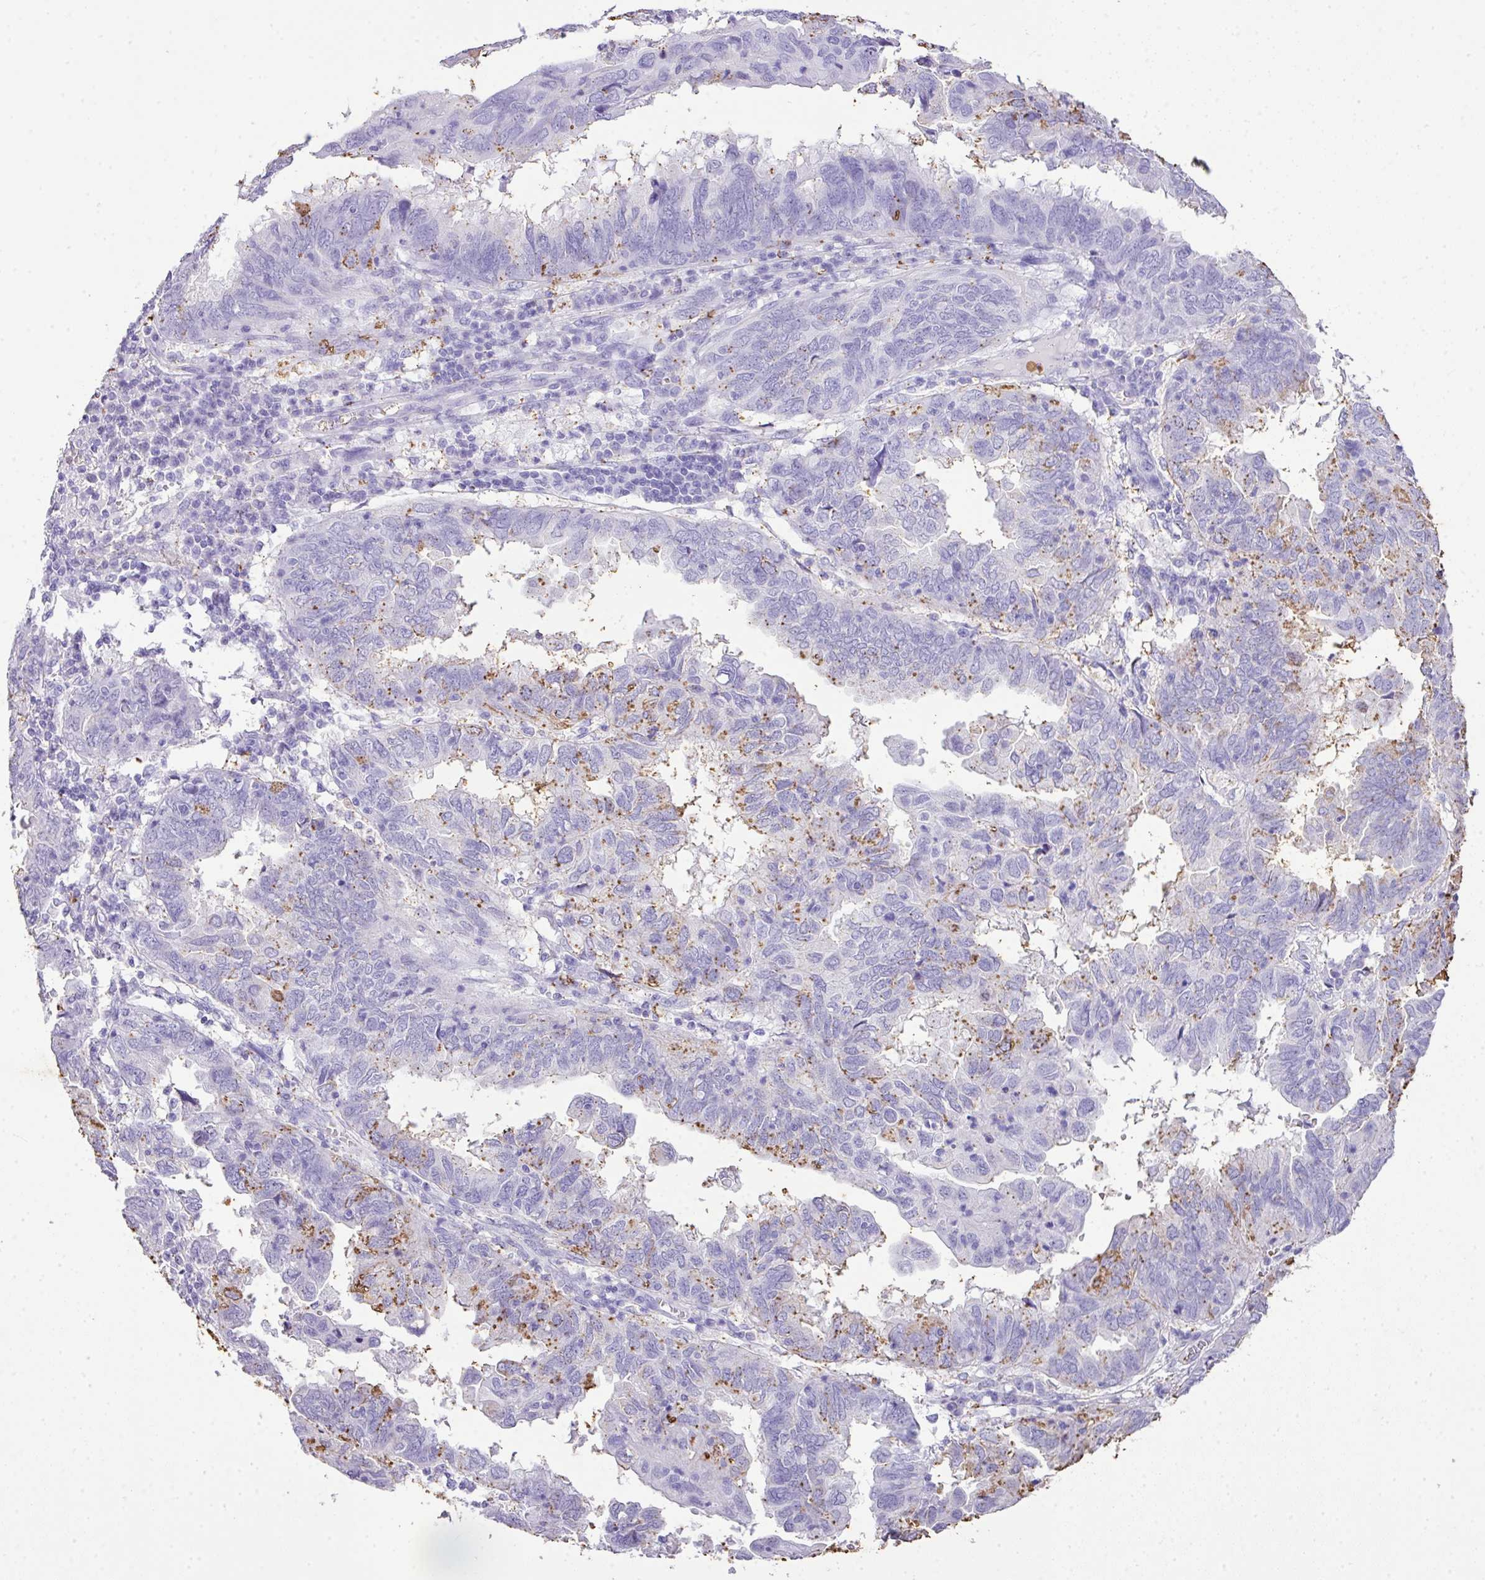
{"staining": {"intensity": "moderate", "quantity": "<25%", "location": "cytoplasmic/membranous"}, "tissue": "endometrial cancer", "cell_type": "Tumor cells", "image_type": "cancer", "snomed": [{"axis": "morphology", "description": "Adenocarcinoma, NOS"}, {"axis": "topography", "description": "Uterus"}], "caption": "Approximately <25% of tumor cells in endometrial cancer demonstrate moderate cytoplasmic/membranous protein positivity as visualized by brown immunohistochemical staining.", "gene": "KCNJ11", "patient": {"sex": "female", "age": 77}}